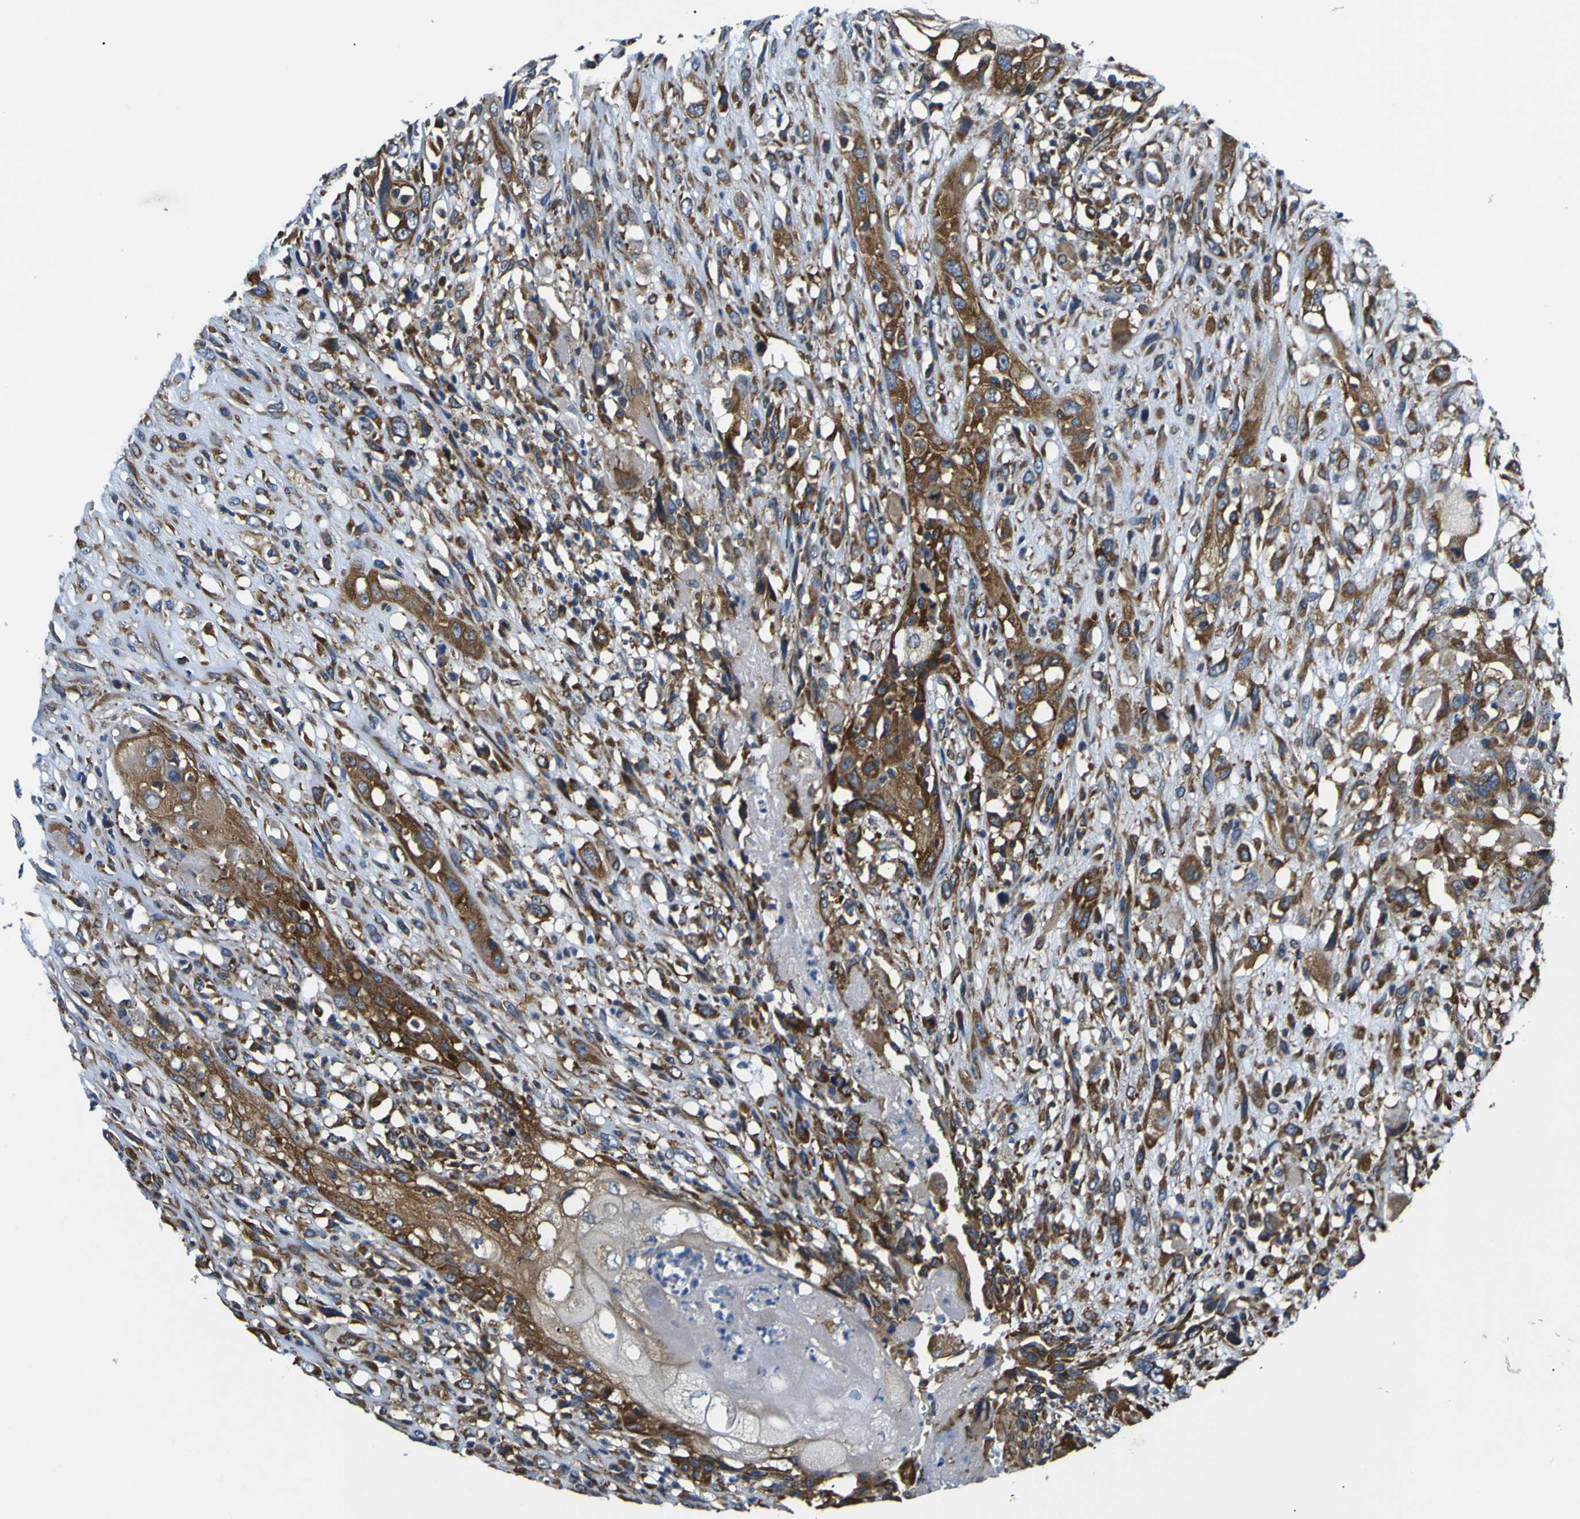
{"staining": {"intensity": "strong", "quantity": ">75%", "location": "cytoplasmic/membranous"}, "tissue": "head and neck cancer", "cell_type": "Tumor cells", "image_type": "cancer", "snomed": [{"axis": "morphology", "description": "Necrosis, NOS"}, {"axis": "morphology", "description": "Neoplasm, malignant, NOS"}, {"axis": "topography", "description": "Salivary gland"}, {"axis": "topography", "description": "Head-Neck"}], "caption": "About >75% of tumor cells in human head and neck malignant neoplasm exhibit strong cytoplasmic/membranous protein staining as visualized by brown immunohistochemical staining.", "gene": "RPSA", "patient": {"sex": "male", "age": 43}}